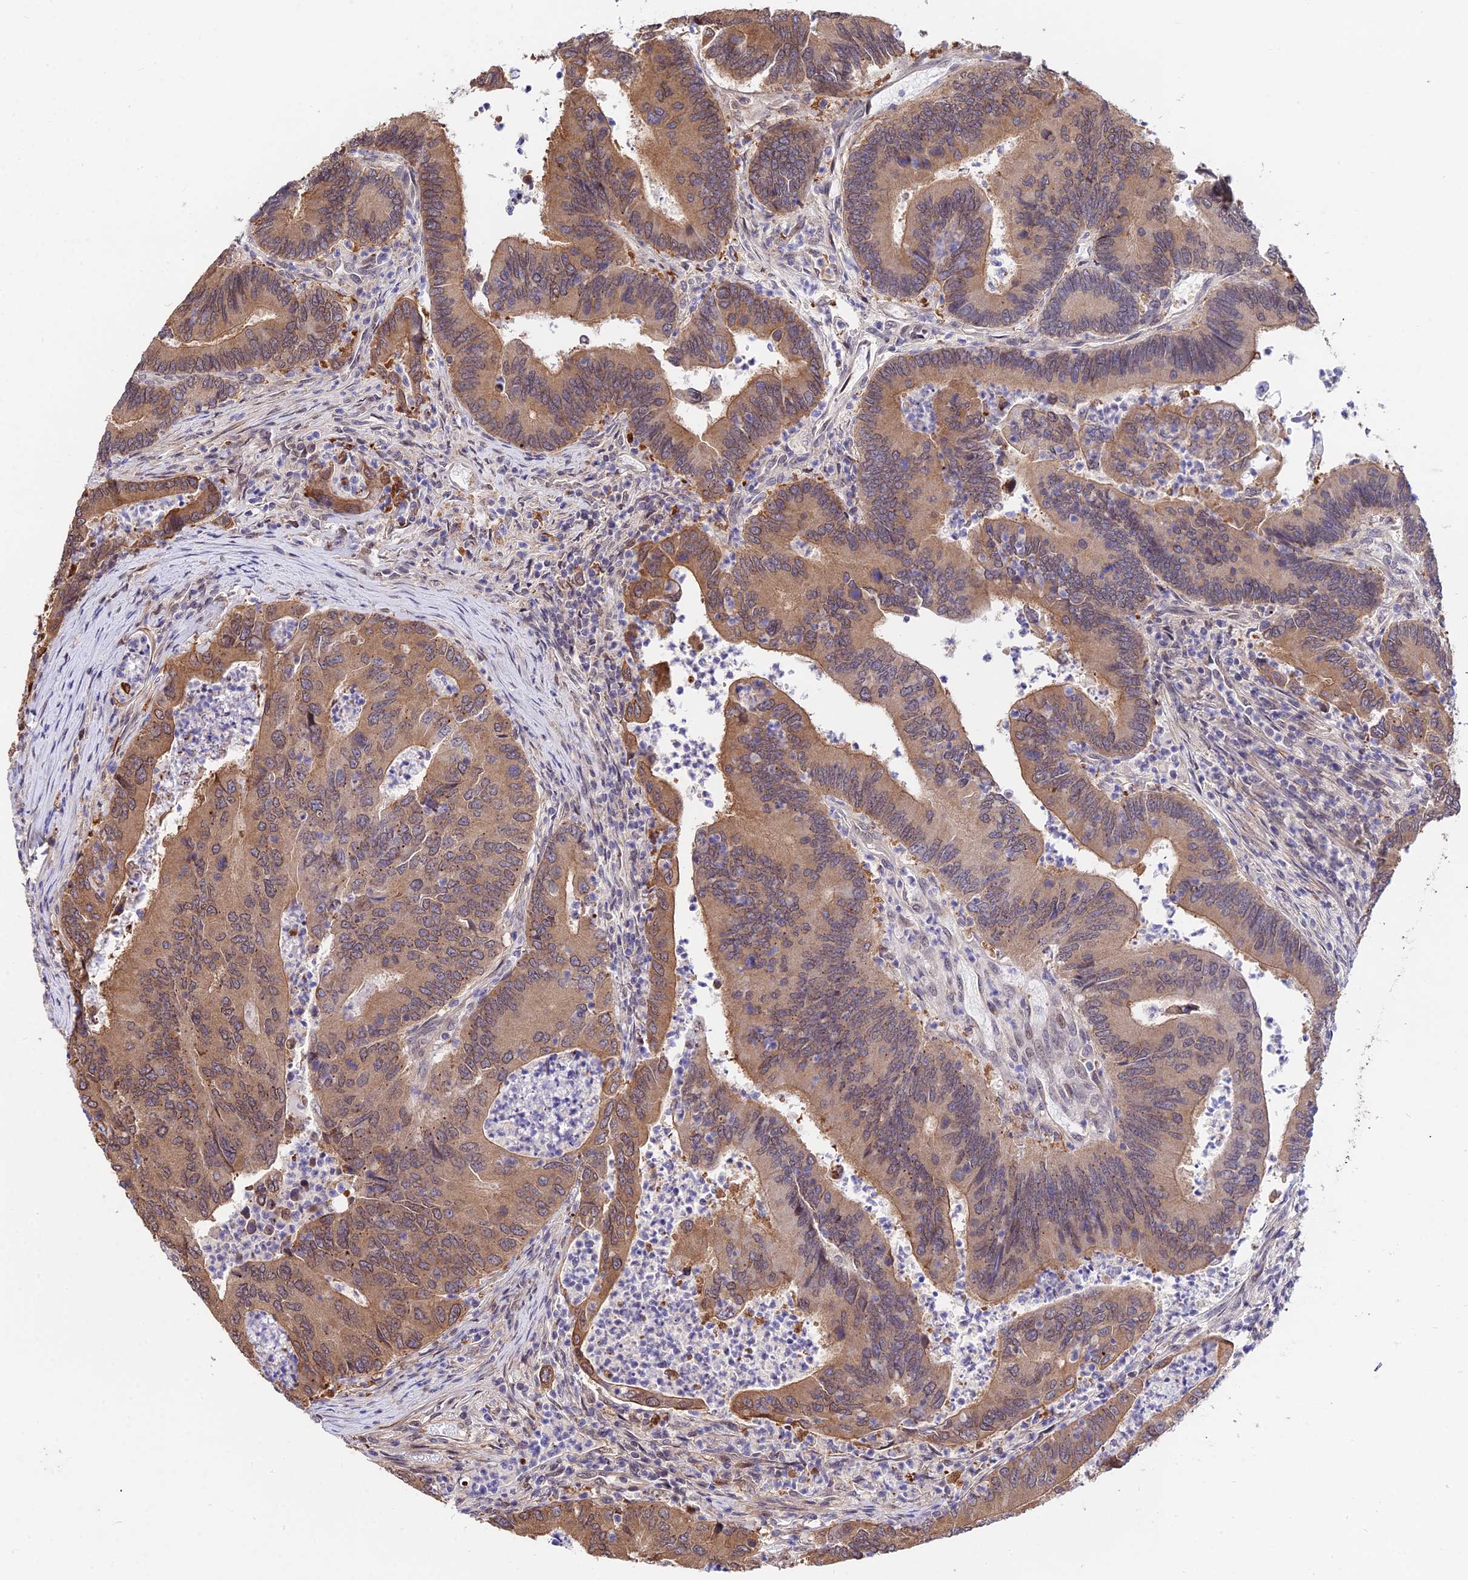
{"staining": {"intensity": "moderate", "quantity": ">75%", "location": "cytoplasmic/membranous"}, "tissue": "colorectal cancer", "cell_type": "Tumor cells", "image_type": "cancer", "snomed": [{"axis": "morphology", "description": "Adenocarcinoma, NOS"}, {"axis": "topography", "description": "Colon"}], "caption": "This is an image of immunohistochemistry staining of adenocarcinoma (colorectal), which shows moderate staining in the cytoplasmic/membranous of tumor cells.", "gene": "INPP4A", "patient": {"sex": "female", "age": 67}}